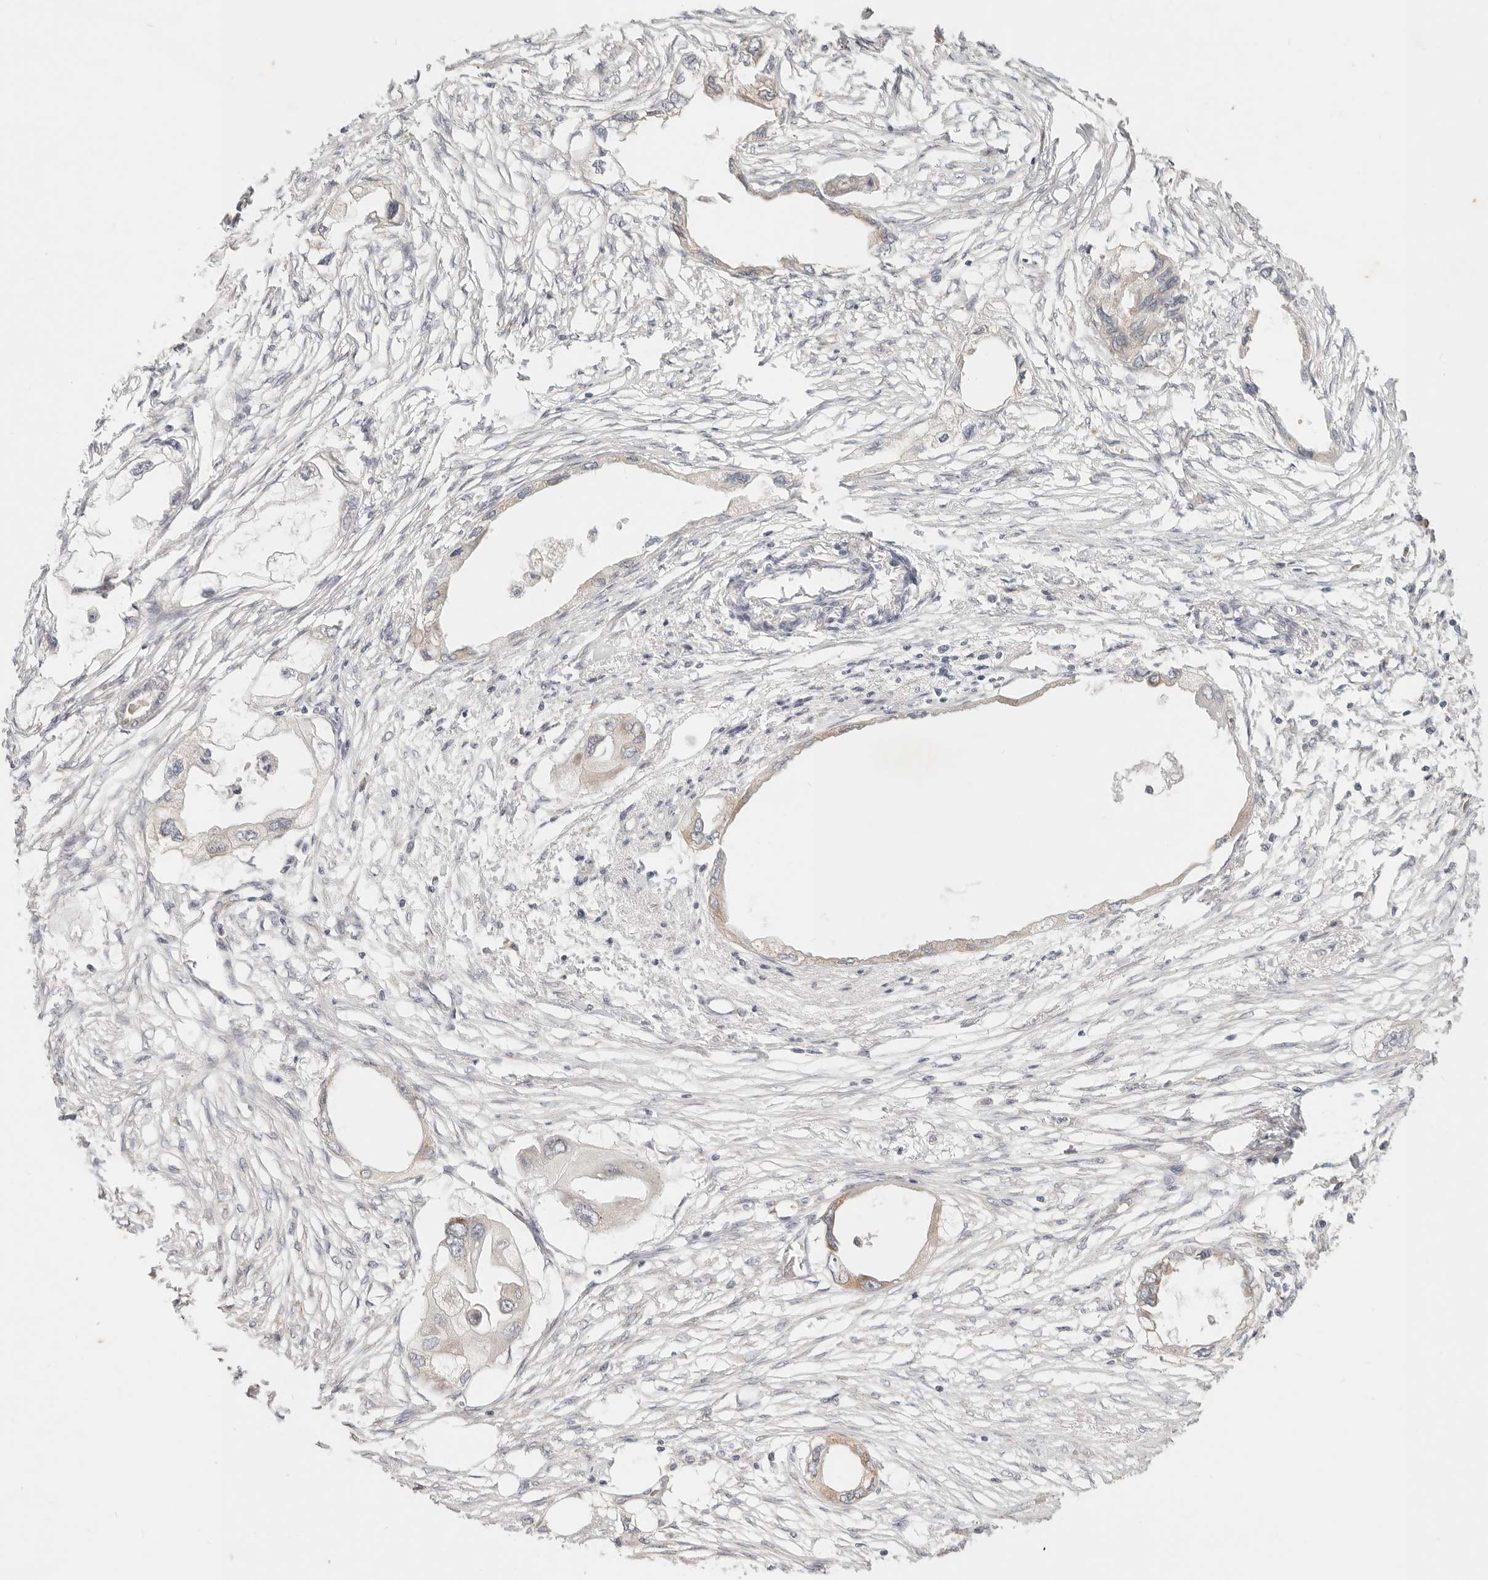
{"staining": {"intensity": "weak", "quantity": "<25%", "location": "cytoplasmic/membranous"}, "tissue": "endometrial cancer", "cell_type": "Tumor cells", "image_type": "cancer", "snomed": [{"axis": "morphology", "description": "Adenocarcinoma, NOS"}, {"axis": "morphology", "description": "Adenocarcinoma, metastatic, NOS"}, {"axis": "topography", "description": "Adipose tissue"}, {"axis": "topography", "description": "Endometrium"}], "caption": "The image reveals no staining of tumor cells in endometrial adenocarcinoma.", "gene": "PABPC4", "patient": {"sex": "female", "age": 67}}